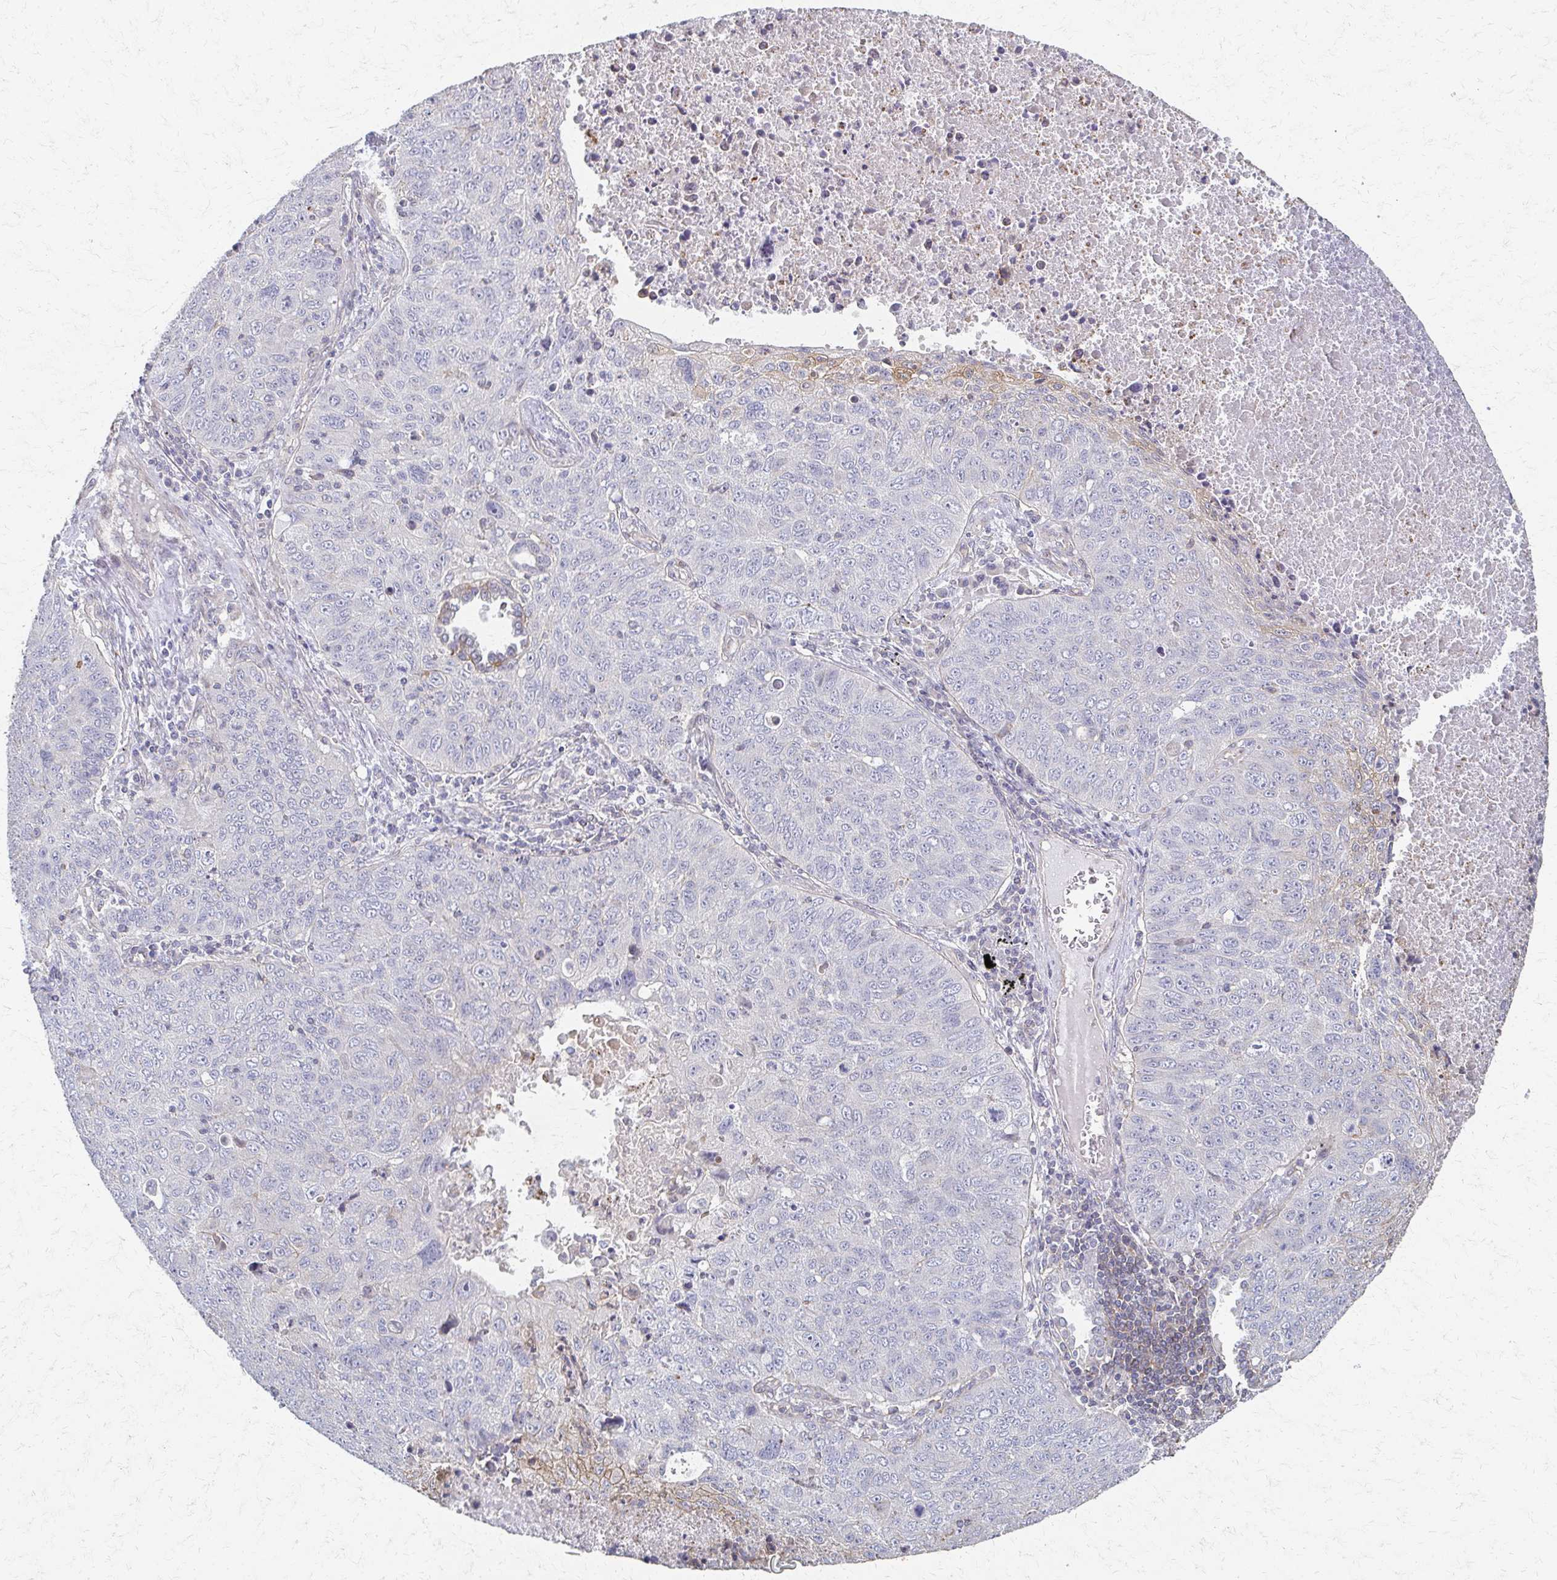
{"staining": {"intensity": "negative", "quantity": "none", "location": "none"}, "tissue": "lung cancer", "cell_type": "Tumor cells", "image_type": "cancer", "snomed": [{"axis": "morphology", "description": "Normal morphology"}, {"axis": "morphology", "description": "Aneuploidy"}, {"axis": "morphology", "description": "Squamous cell carcinoma, NOS"}, {"axis": "topography", "description": "Lymph node"}, {"axis": "topography", "description": "Lung"}], "caption": "IHC micrograph of neoplastic tissue: lung cancer (squamous cell carcinoma) stained with DAB (3,3'-diaminobenzidine) shows no significant protein staining in tumor cells. (DAB (3,3'-diaminobenzidine) IHC visualized using brightfield microscopy, high magnification).", "gene": "EOLA2", "patient": {"sex": "female", "age": 76}}